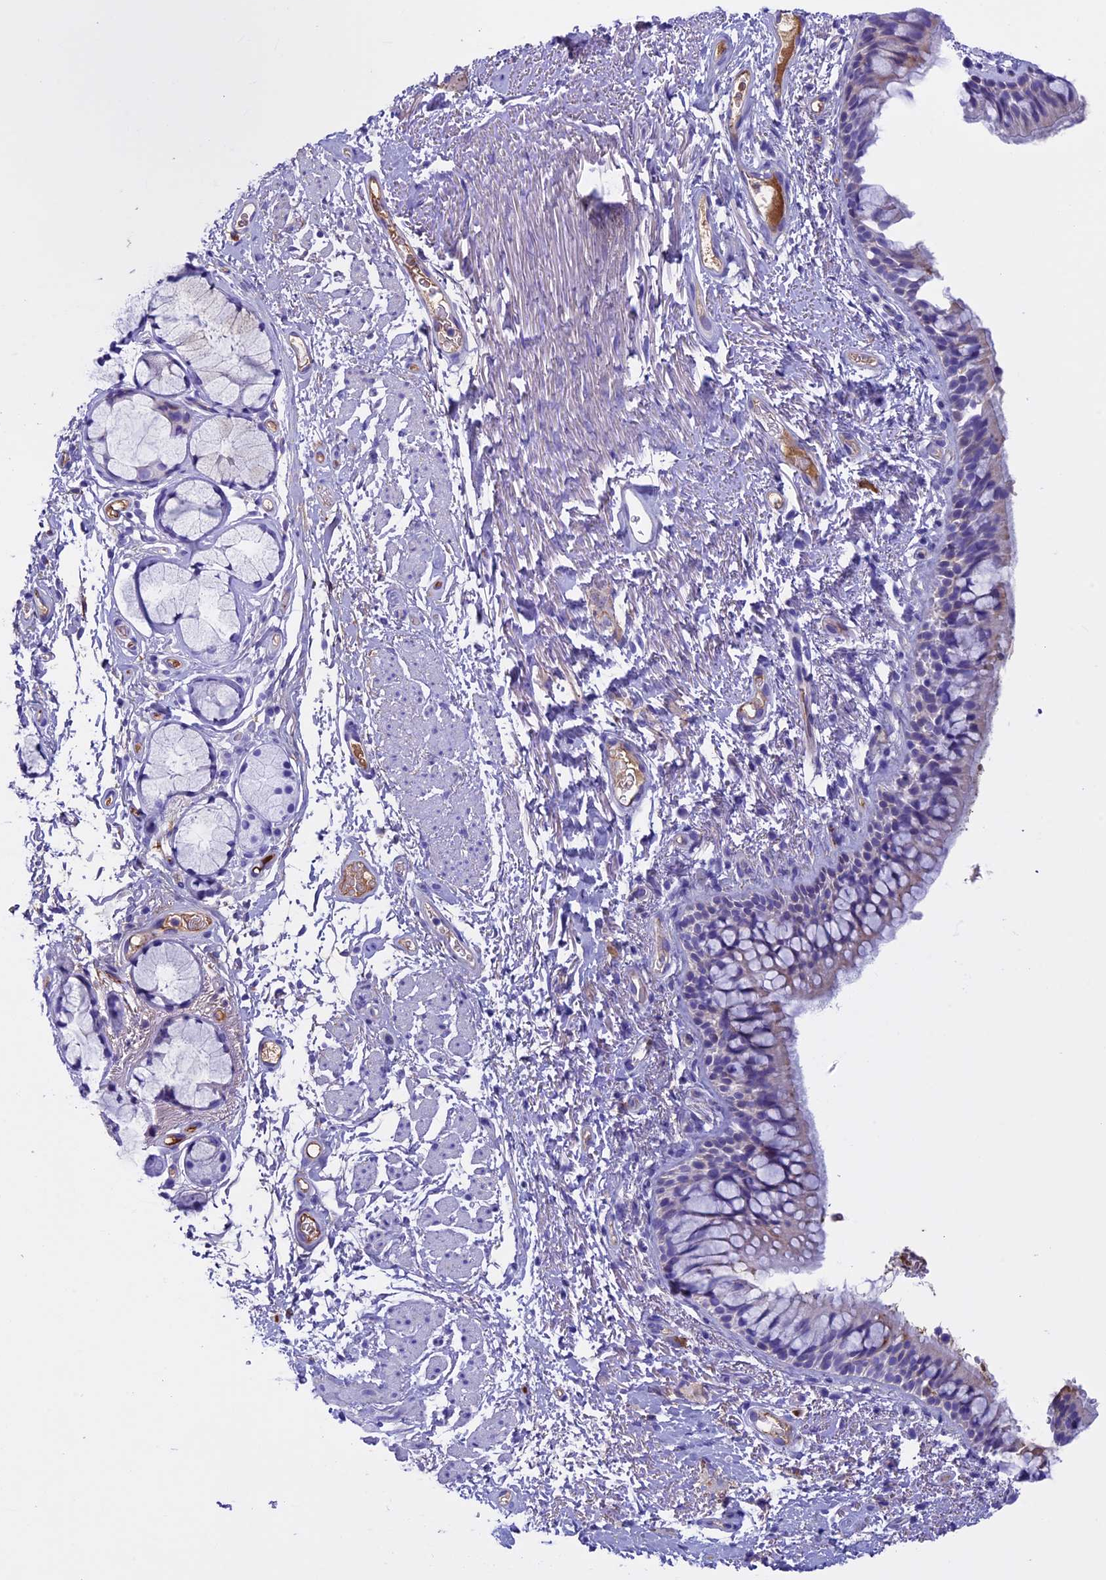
{"staining": {"intensity": "weak", "quantity": "<25%", "location": "cytoplasmic/membranous"}, "tissue": "bronchus", "cell_type": "Respiratory epithelial cells", "image_type": "normal", "snomed": [{"axis": "morphology", "description": "Normal tissue, NOS"}, {"axis": "topography", "description": "Cartilage tissue"}, {"axis": "topography", "description": "Bronchus"}], "caption": "IHC of unremarkable human bronchus exhibits no positivity in respiratory epithelial cells.", "gene": "IGSF6", "patient": {"sex": "female", "age": 73}}